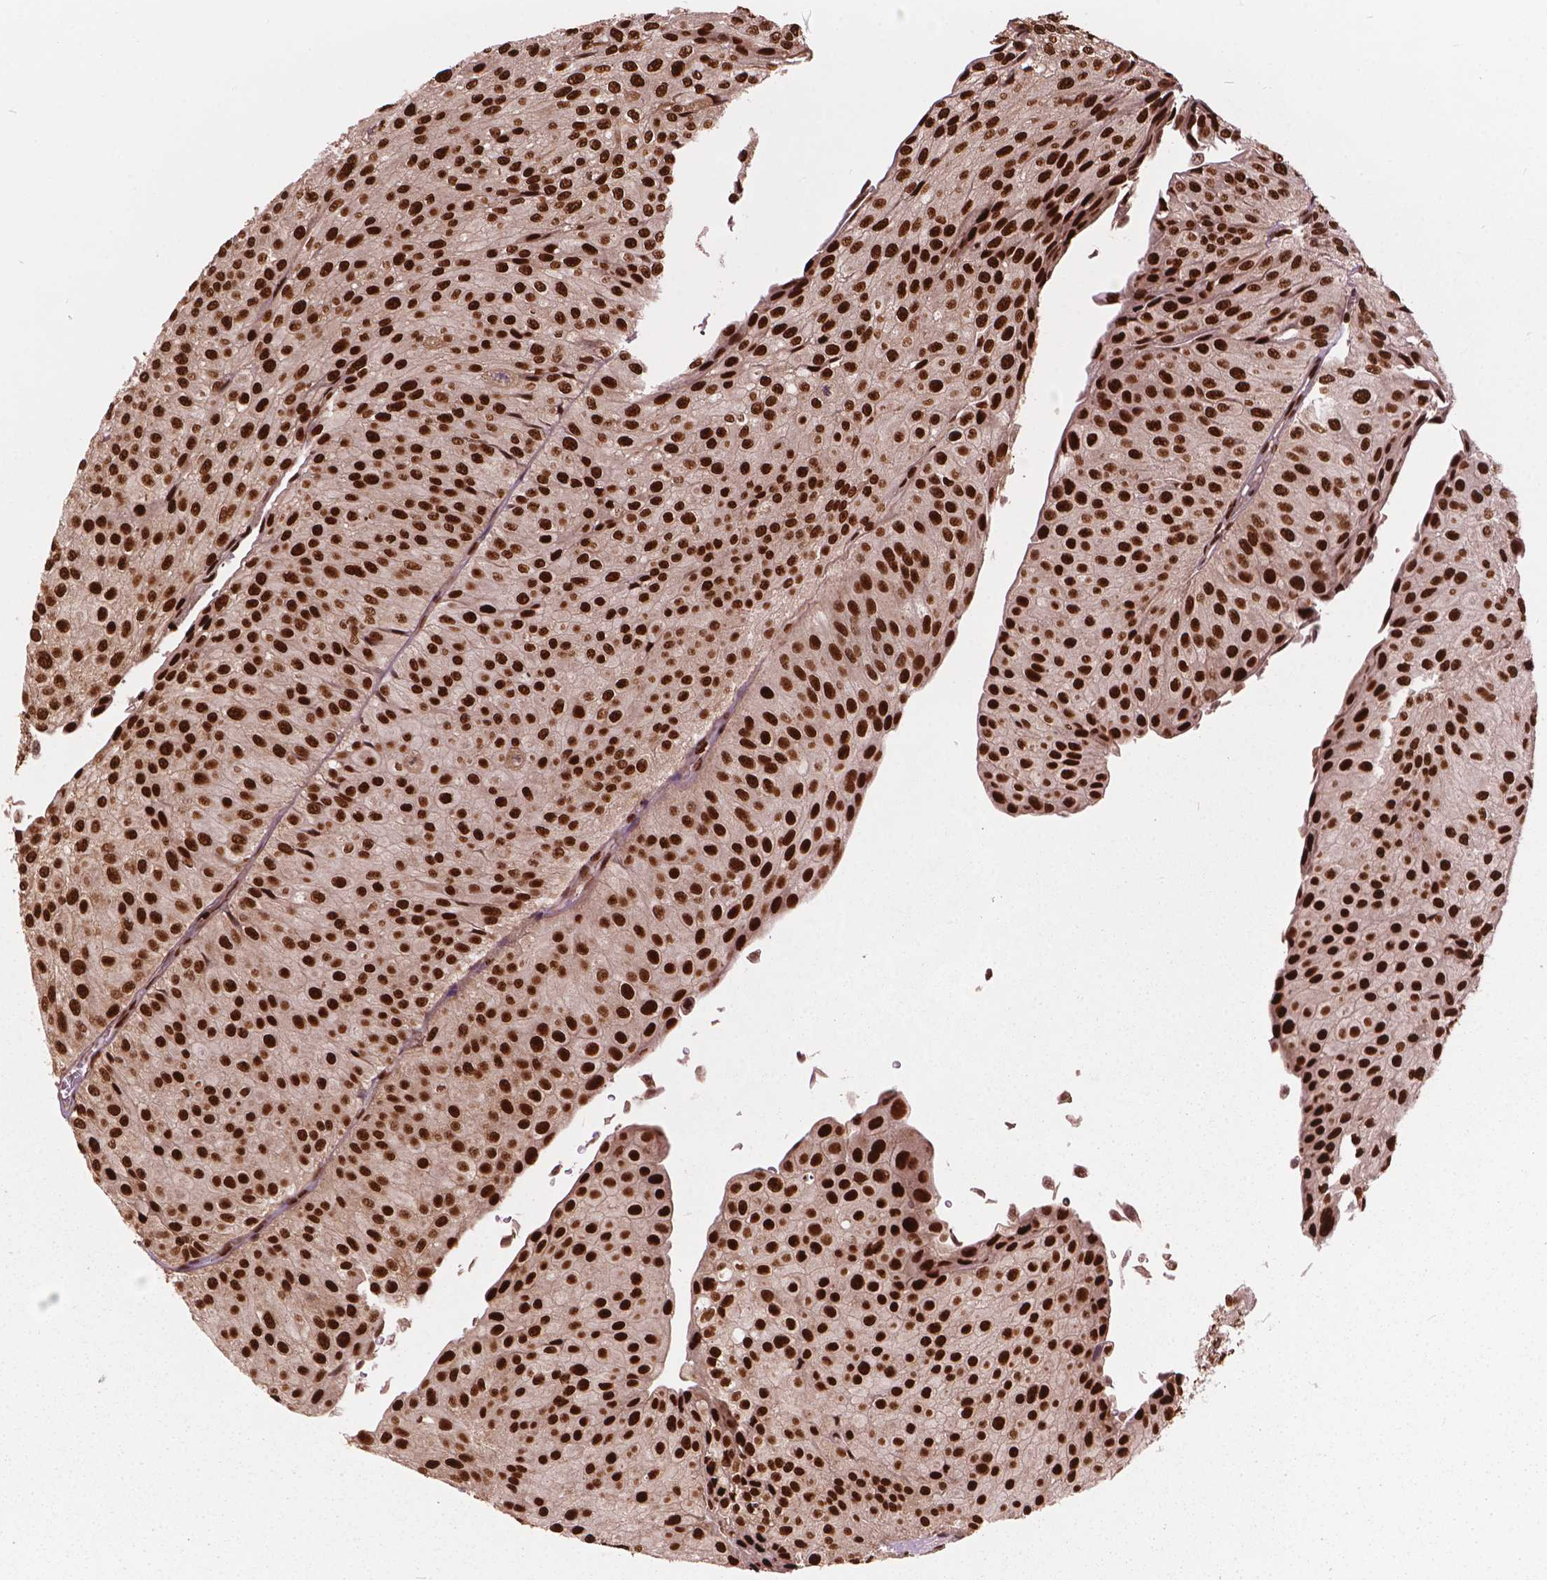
{"staining": {"intensity": "strong", "quantity": ">75%", "location": "nuclear"}, "tissue": "urothelial cancer", "cell_type": "Tumor cells", "image_type": "cancer", "snomed": [{"axis": "morphology", "description": "Urothelial carcinoma, NOS"}, {"axis": "topography", "description": "Urinary bladder"}], "caption": "Immunohistochemical staining of transitional cell carcinoma demonstrates strong nuclear protein expression in about >75% of tumor cells.", "gene": "ANP32B", "patient": {"sex": "male", "age": 67}}